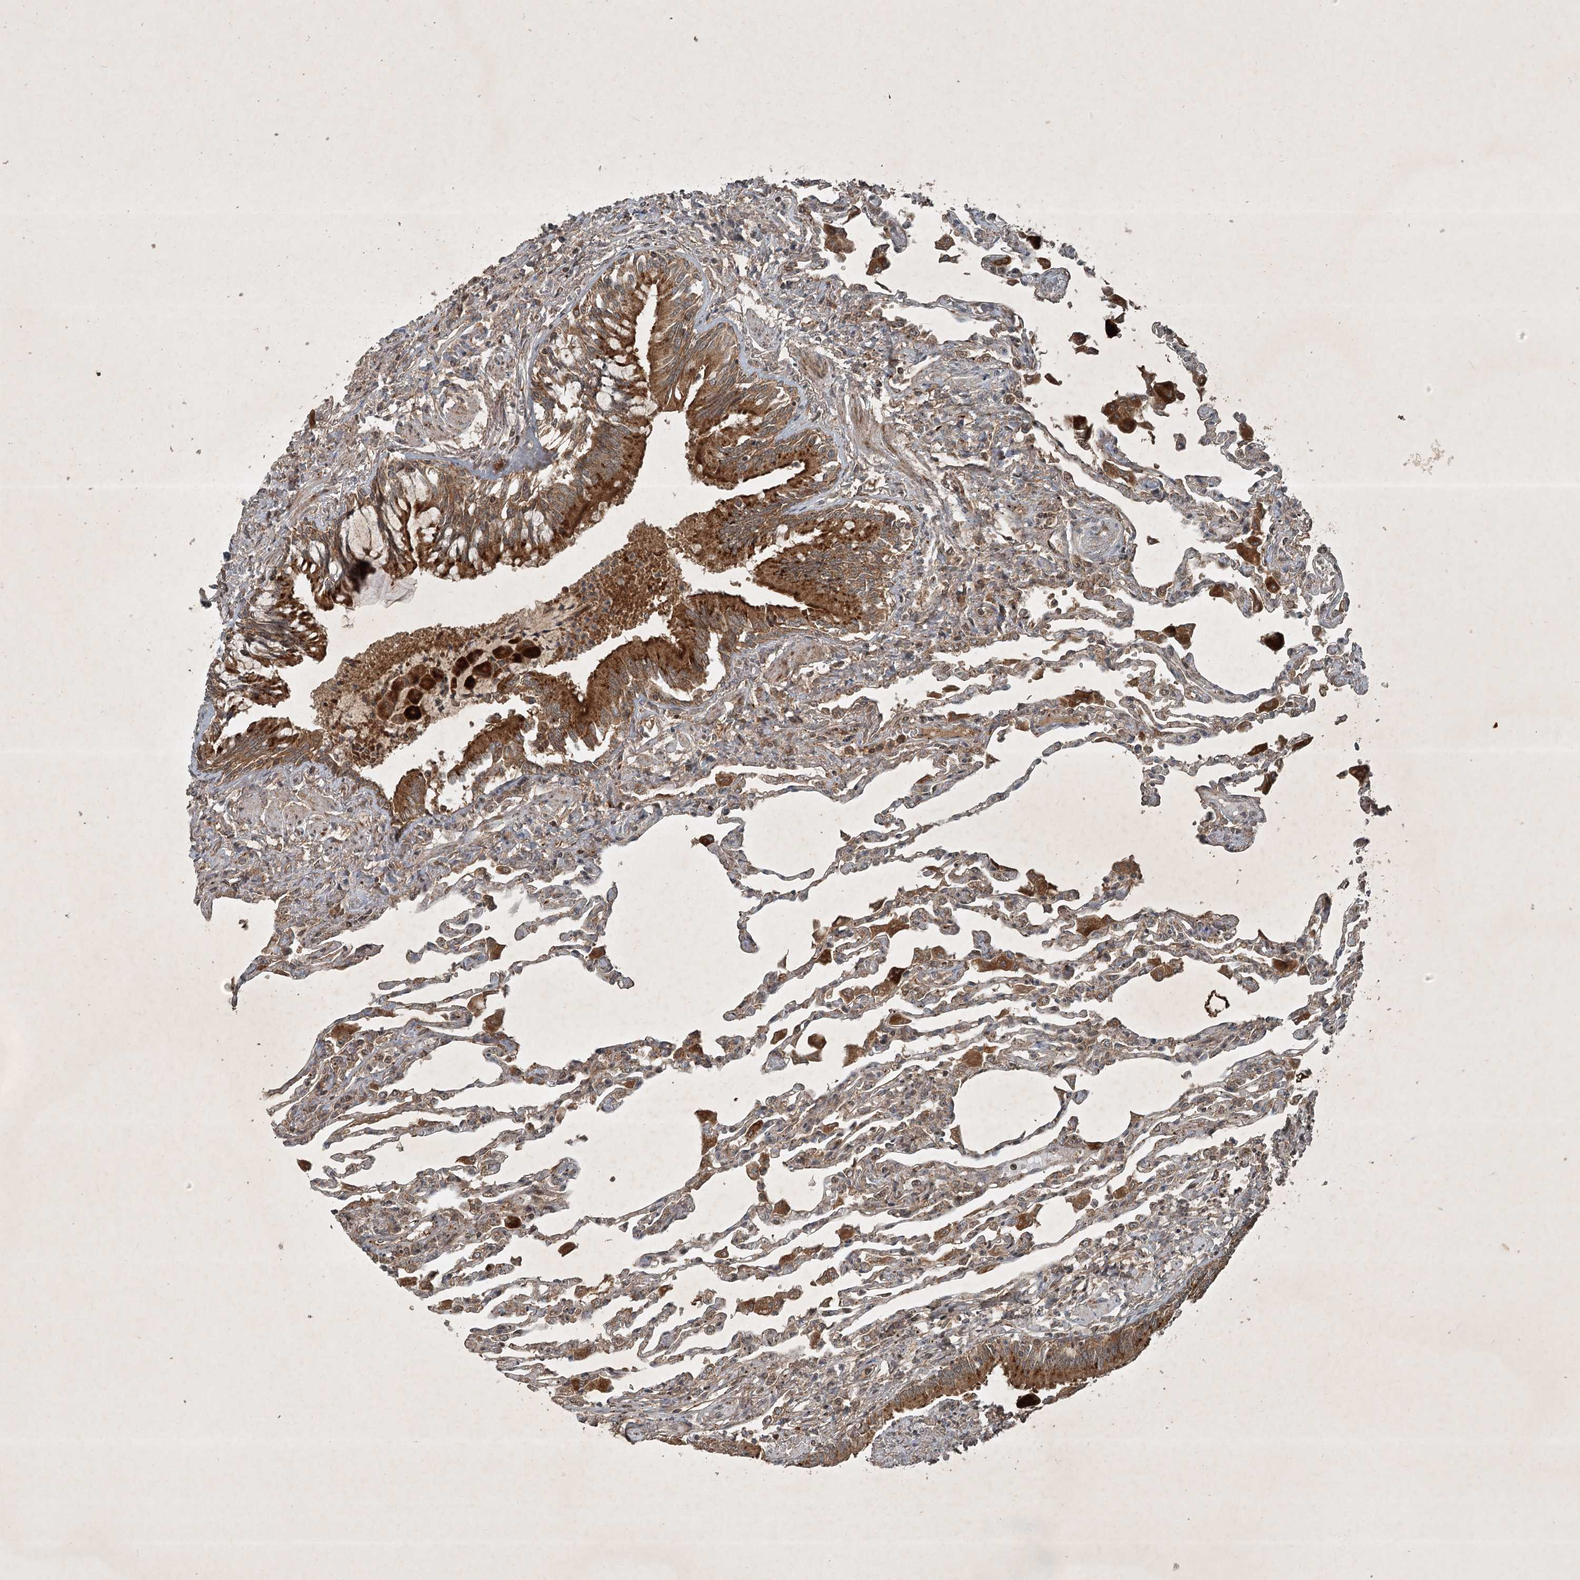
{"staining": {"intensity": "weak", "quantity": ">75%", "location": "cytoplasmic/membranous"}, "tissue": "lung", "cell_type": "Alveolar cells", "image_type": "normal", "snomed": [{"axis": "morphology", "description": "Normal tissue, NOS"}, {"axis": "topography", "description": "Bronchus"}, {"axis": "topography", "description": "Lung"}], "caption": "A low amount of weak cytoplasmic/membranous staining is seen in about >75% of alveolar cells in benign lung. (brown staining indicates protein expression, while blue staining denotes nuclei).", "gene": "UNC93A", "patient": {"sex": "female", "age": 49}}